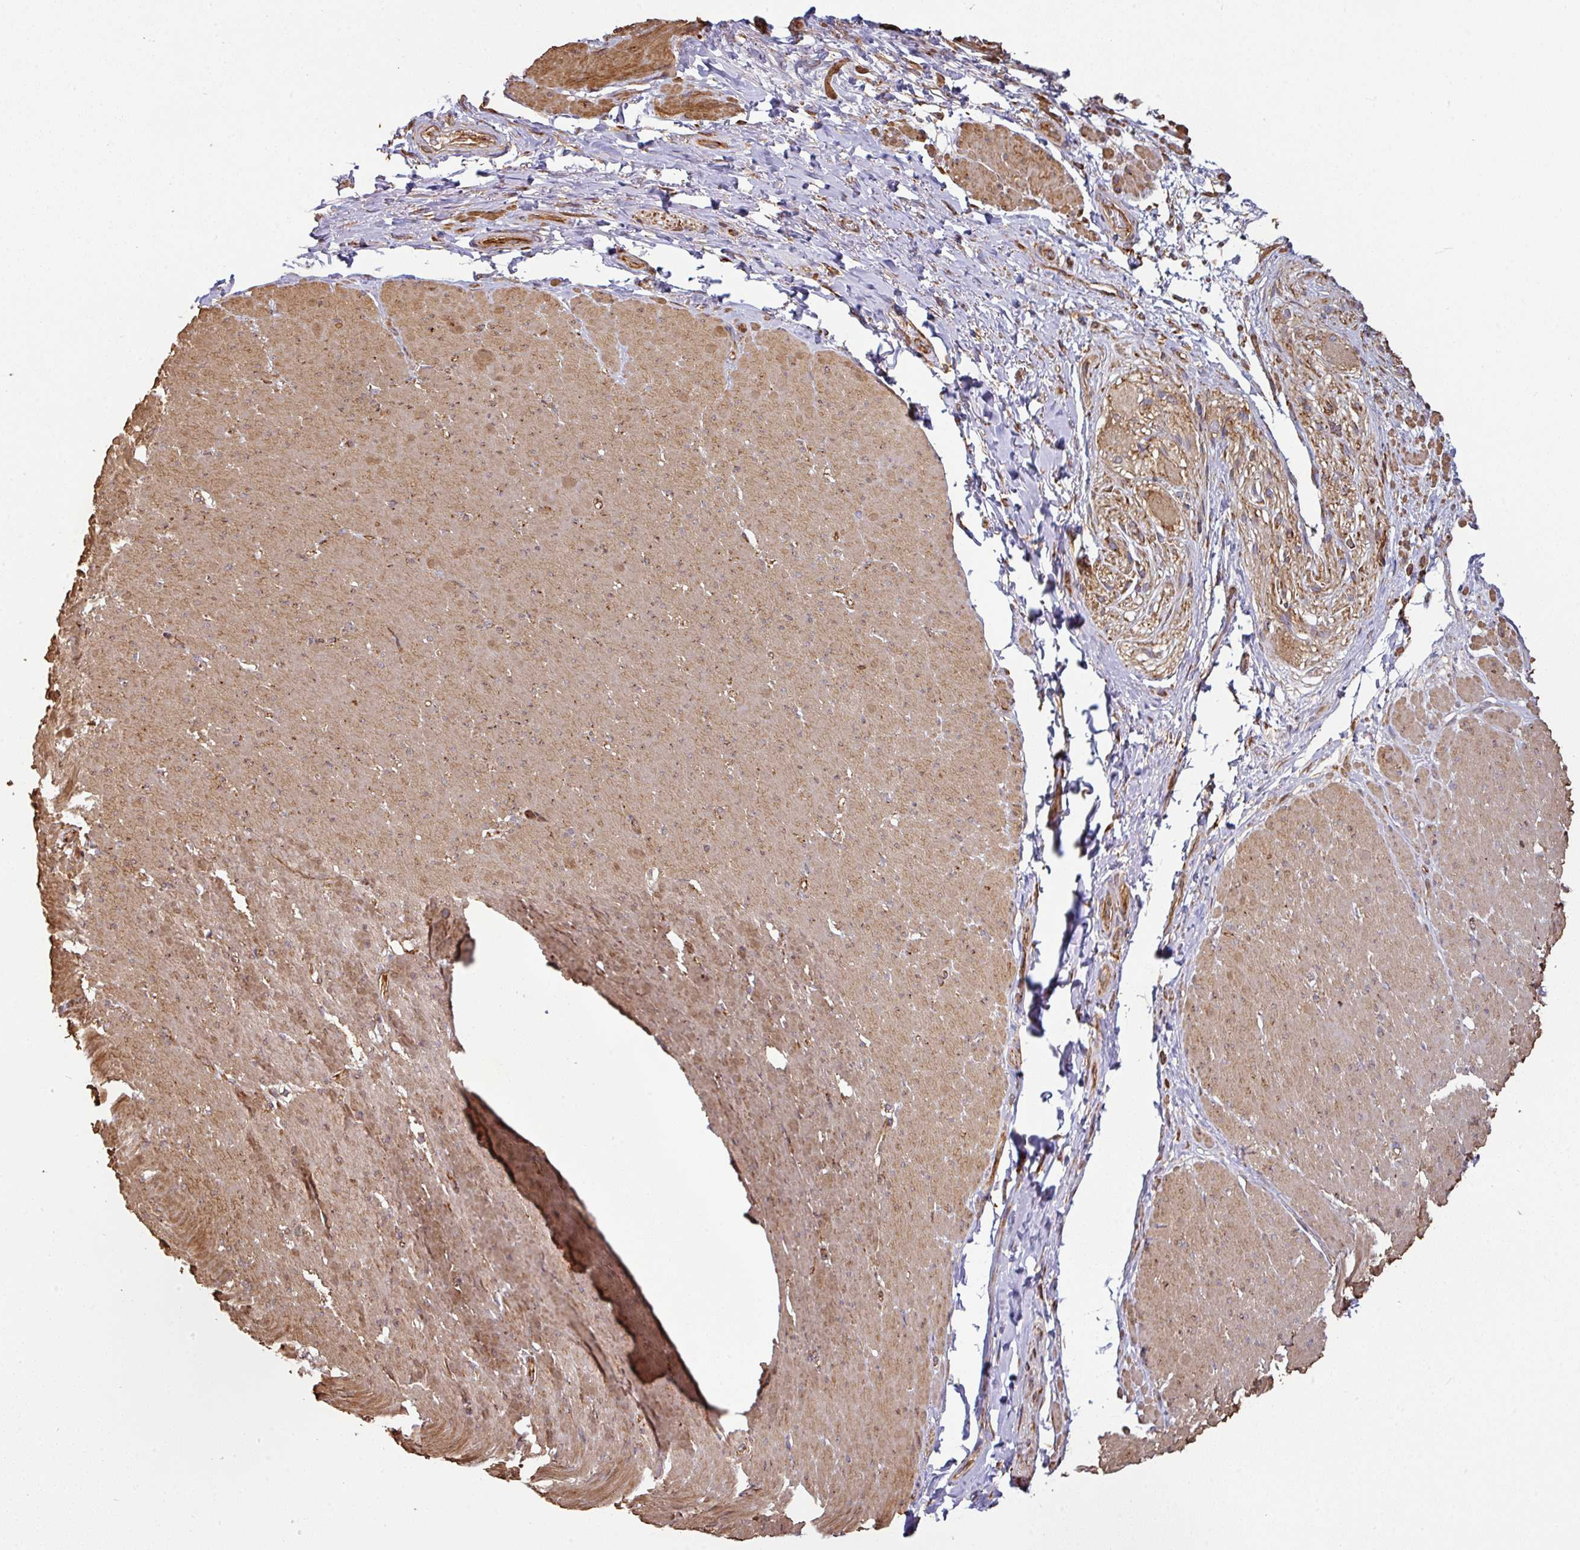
{"staining": {"intensity": "strong", "quantity": ">75%", "location": "cytoplasmic/membranous"}, "tissue": "smooth muscle", "cell_type": "Smooth muscle cells", "image_type": "normal", "snomed": [{"axis": "morphology", "description": "Normal tissue, NOS"}, {"axis": "topography", "description": "Smooth muscle"}, {"axis": "topography", "description": "Rectum"}], "caption": "About >75% of smooth muscle cells in benign human smooth muscle show strong cytoplasmic/membranous protein expression as visualized by brown immunohistochemical staining.", "gene": "CASP2", "patient": {"sex": "male", "age": 53}}